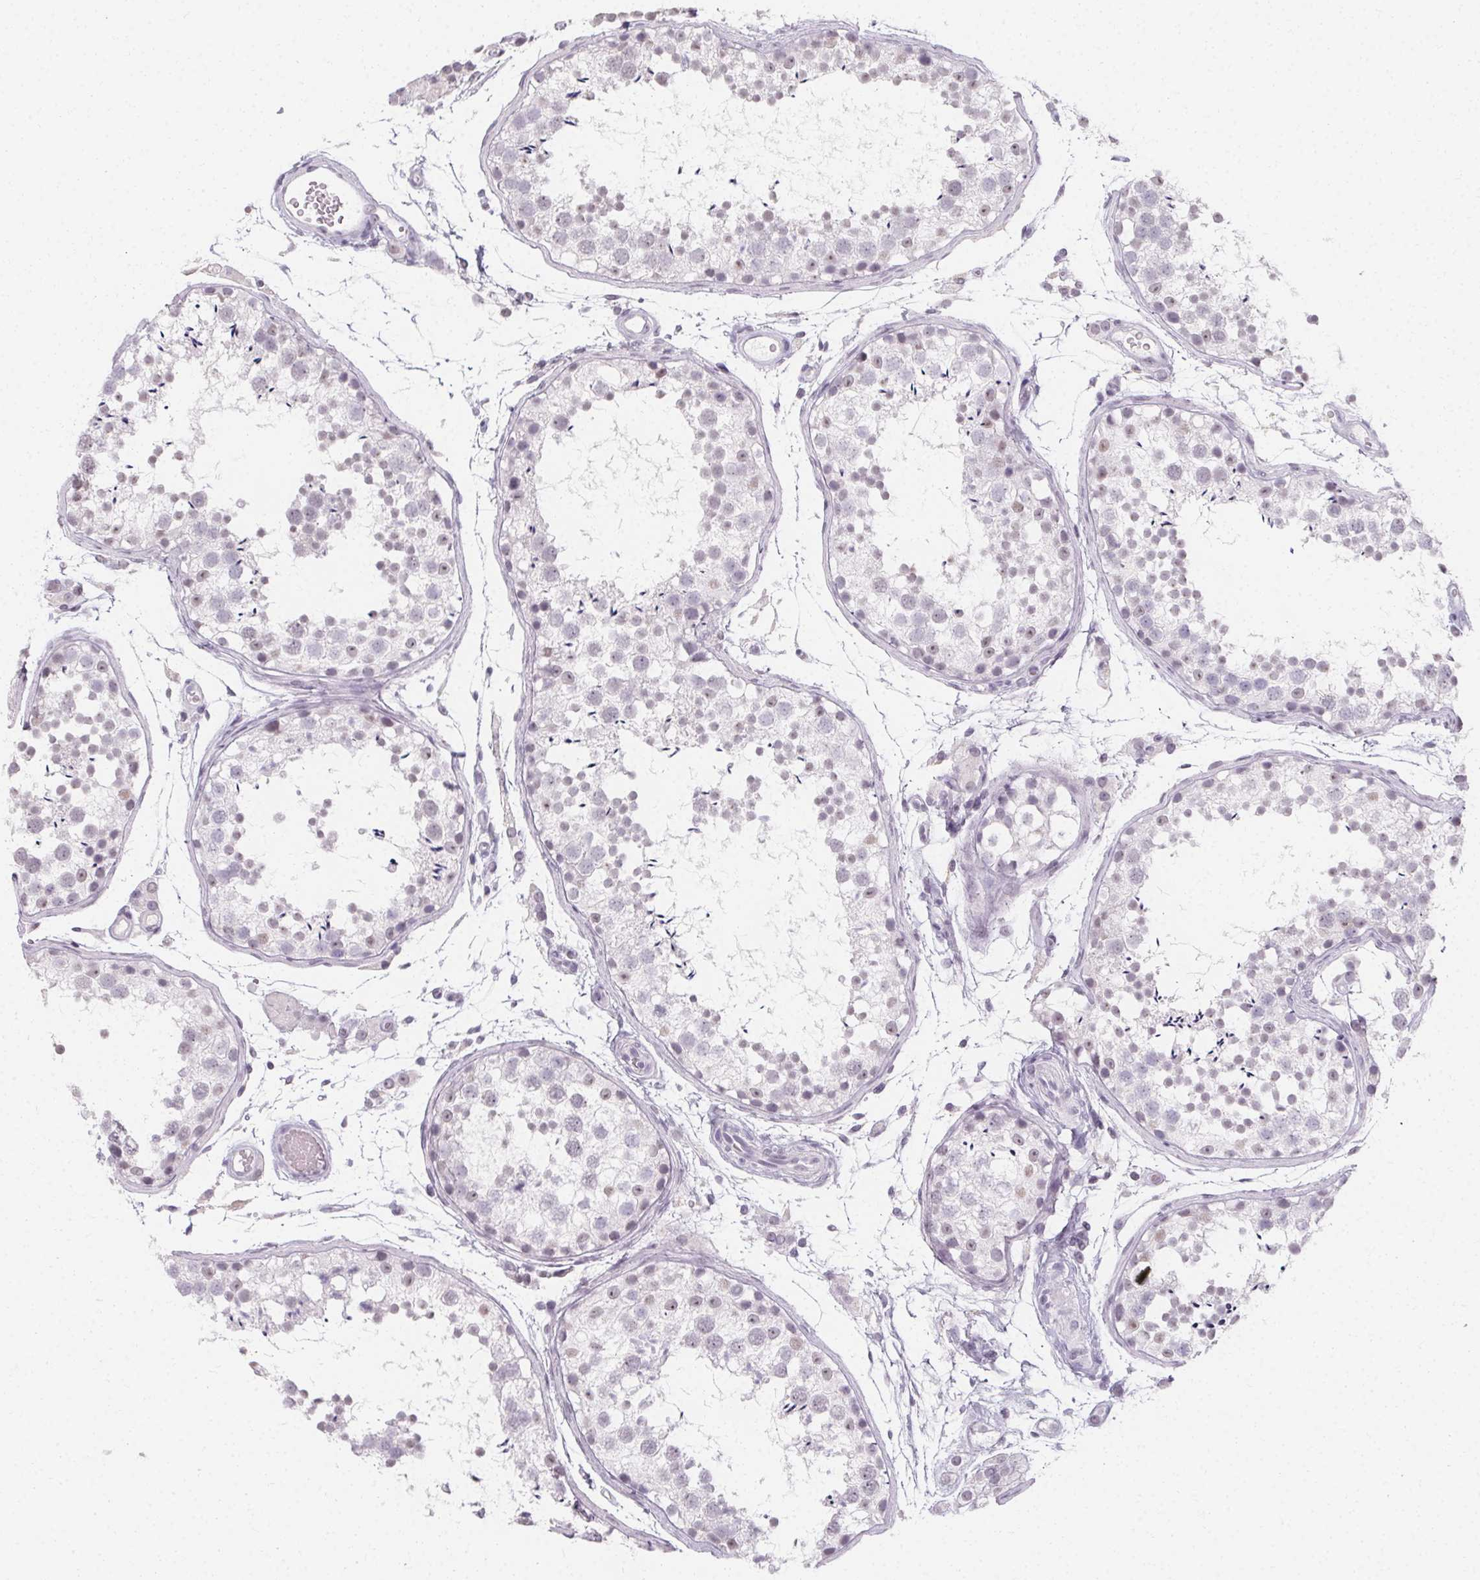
{"staining": {"intensity": "weak", "quantity": "<25%", "location": "nuclear"}, "tissue": "testis", "cell_type": "Cells in seminiferous ducts", "image_type": "normal", "snomed": [{"axis": "morphology", "description": "Normal tissue, NOS"}, {"axis": "topography", "description": "Testis"}], "caption": "This is an immunohistochemistry image of benign human testis. There is no positivity in cells in seminiferous ducts.", "gene": "SYNPR", "patient": {"sex": "male", "age": 29}}